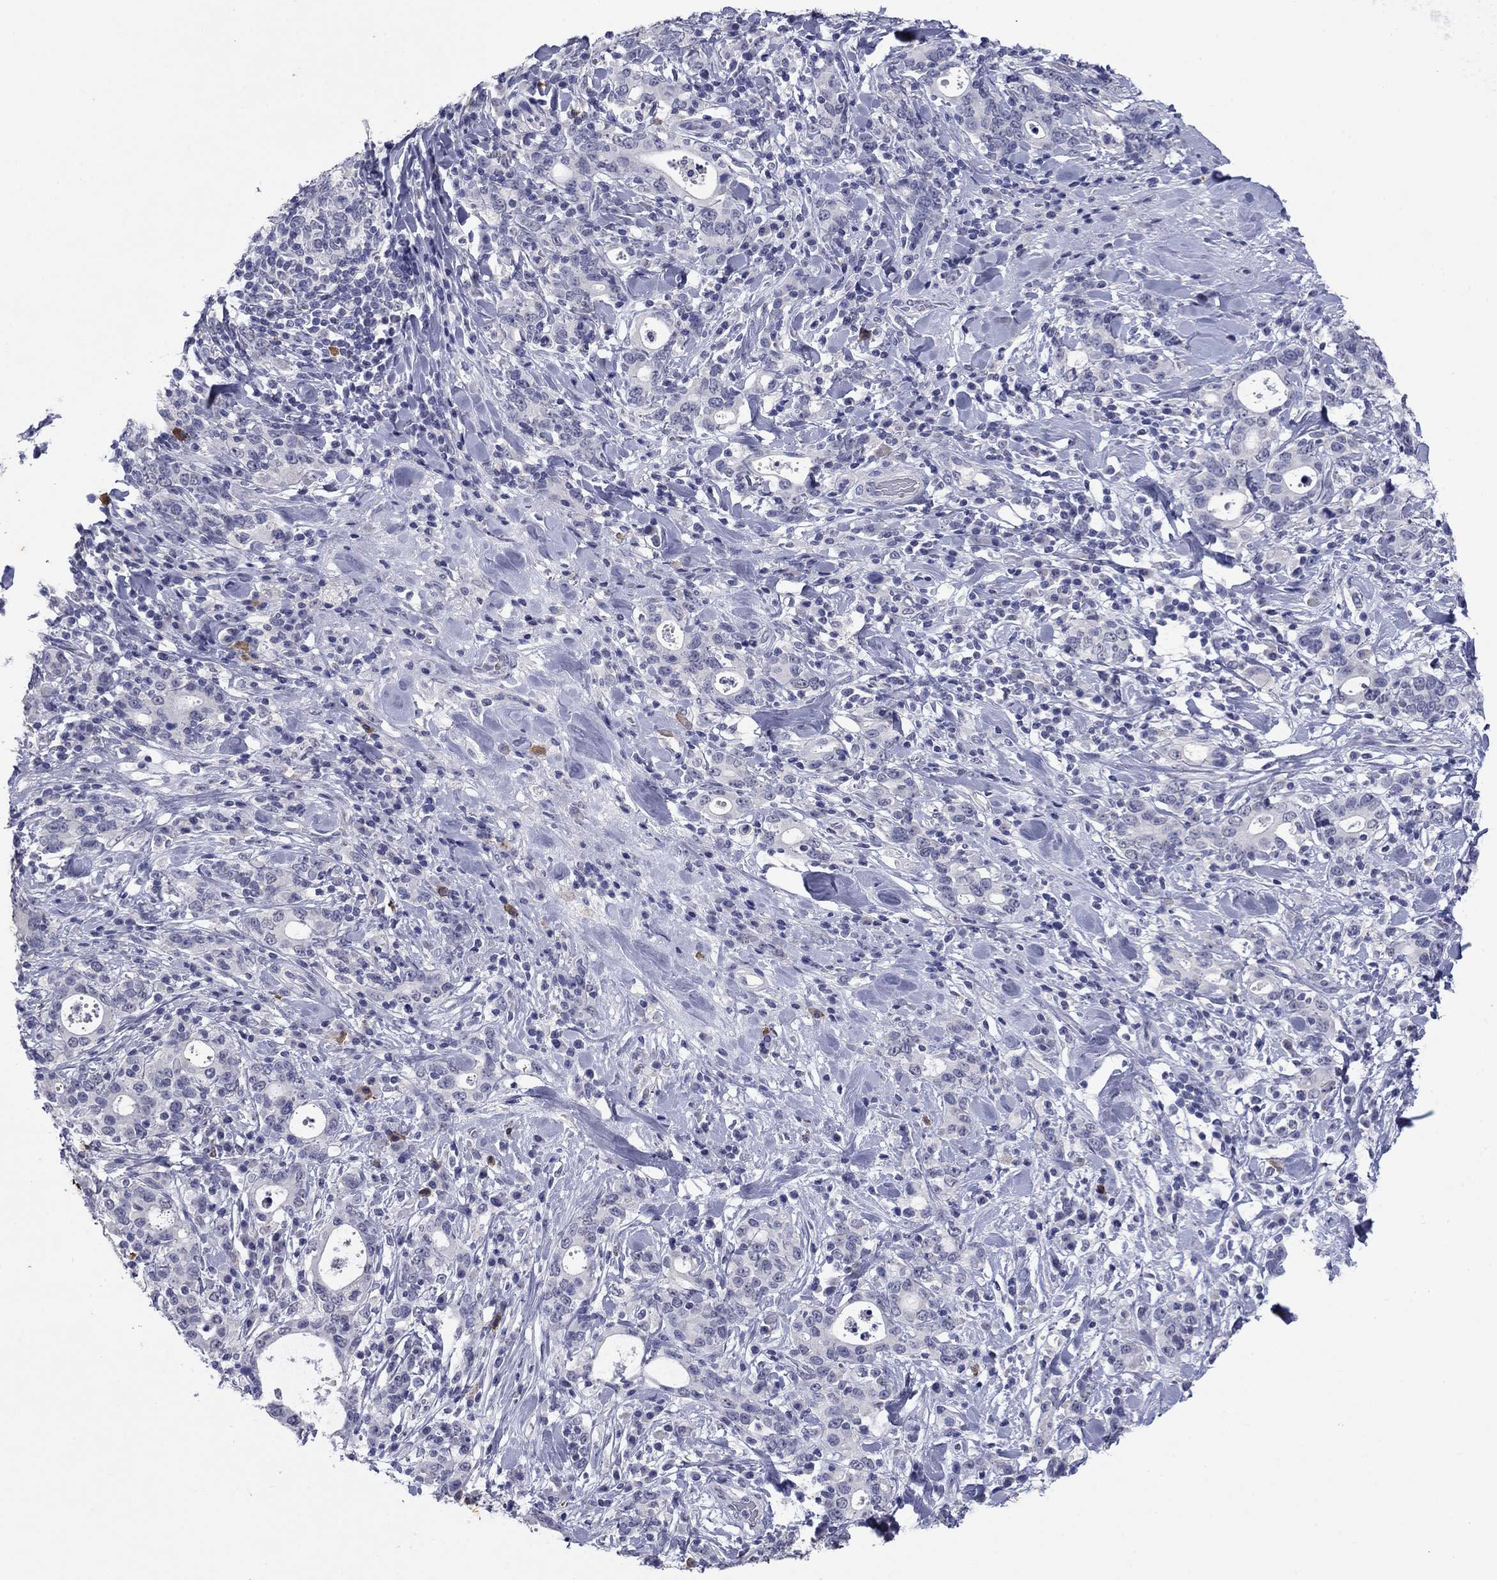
{"staining": {"intensity": "negative", "quantity": "none", "location": "none"}, "tissue": "stomach cancer", "cell_type": "Tumor cells", "image_type": "cancer", "snomed": [{"axis": "morphology", "description": "Adenocarcinoma, NOS"}, {"axis": "topography", "description": "Stomach"}], "caption": "Immunohistochemical staining of adenocarcinoma (stomach) exhibits no significant staining in tumor cells.", "gene": "HAO1", "patient": {"sex": "male", "age": 79}}